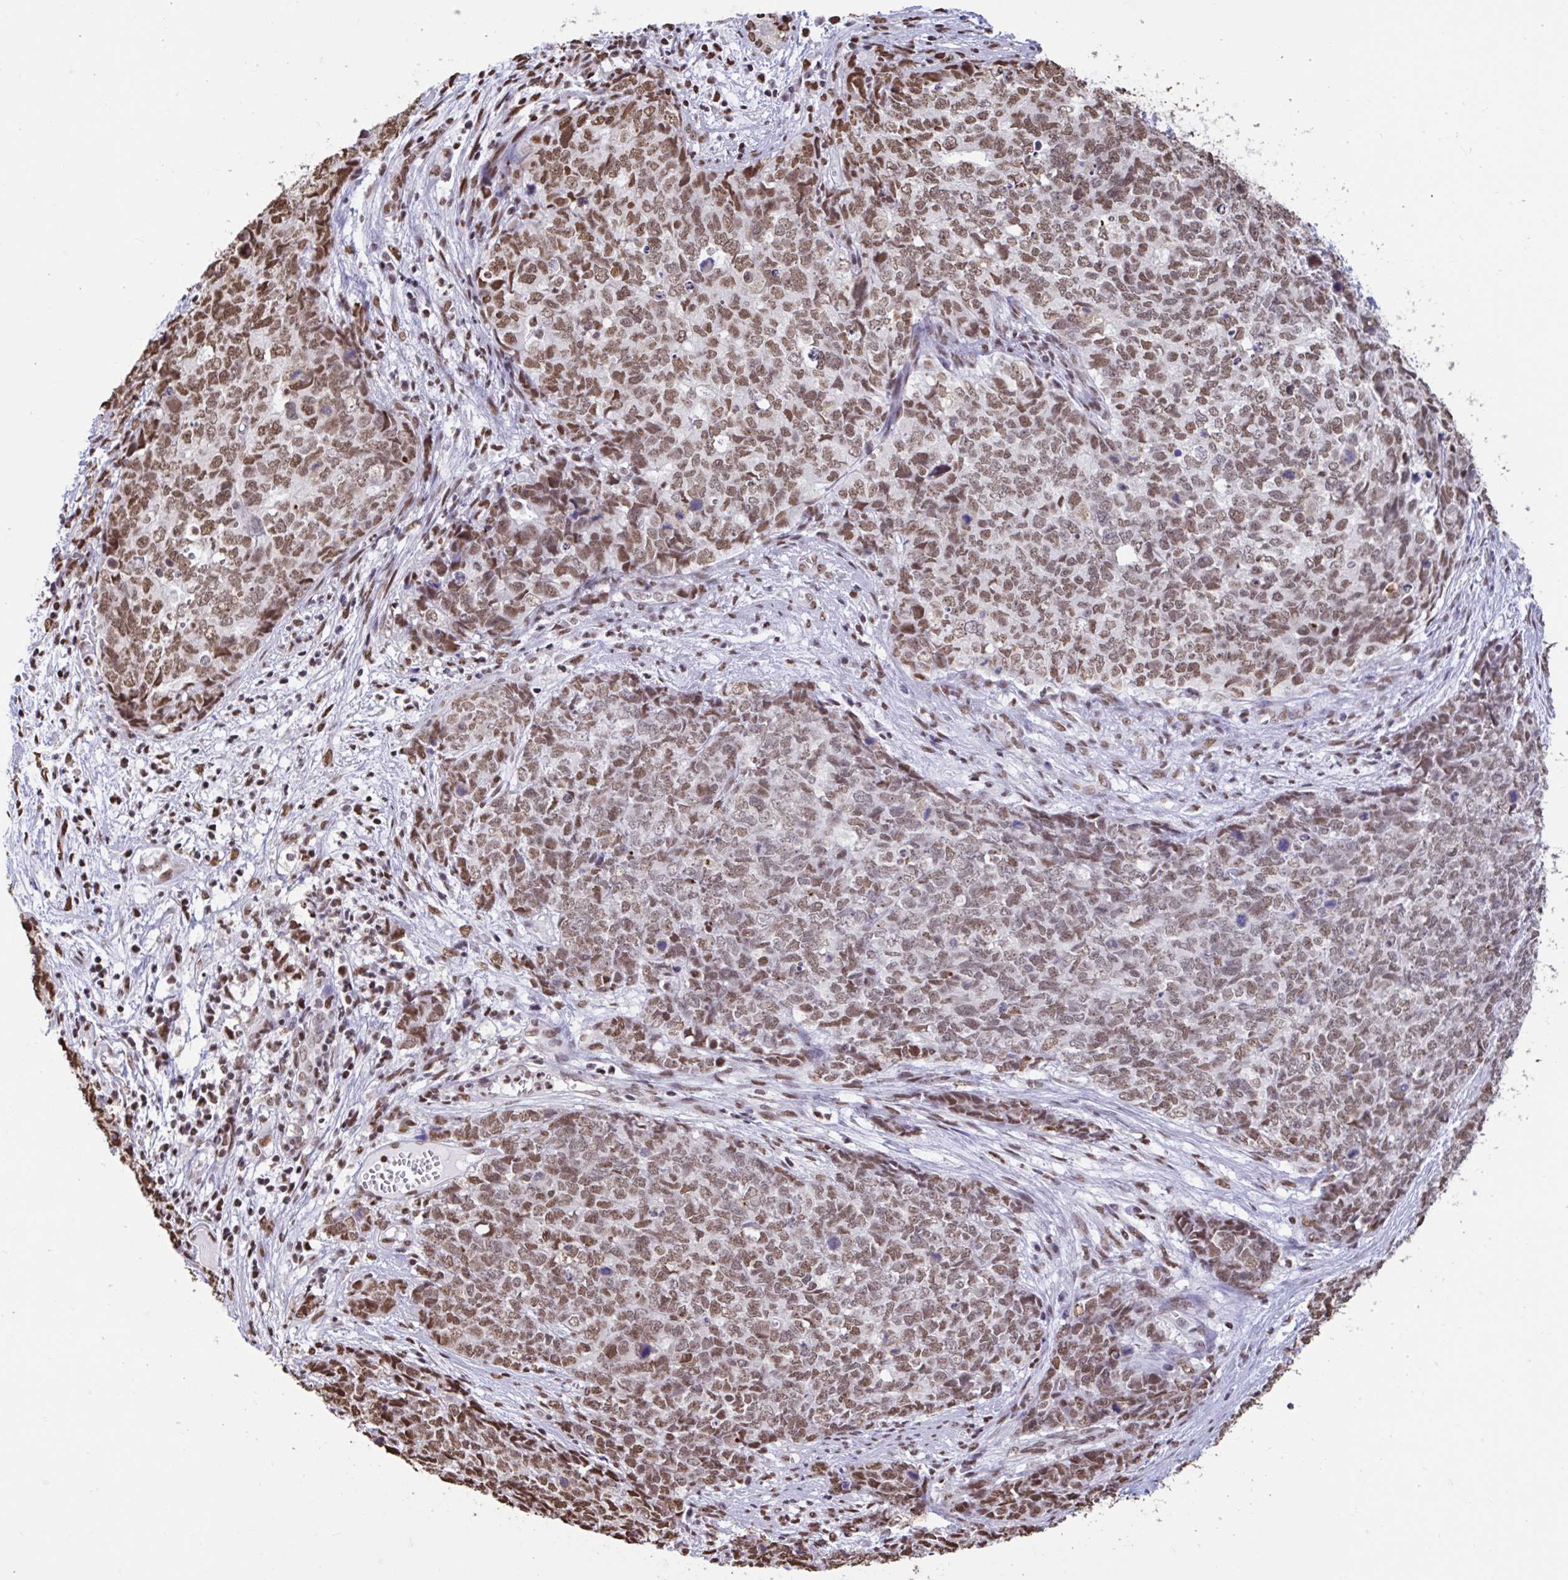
{"staining": {"intensity": "moderate", "quantity": ">75%", "location": "nuclear"}, "tissue": "cervical cancer", "cell_type": "Tumor cells", "image_type": "cancer", "snomed": [{"axis": "morphology", "description": "Adenocarcinoma, NOS"}, {"axis": "topography", "description": "Cervix"}], "caption": "Protein expression by immunohistochemistry shows moderate nuclear positivity in approximately >75% of tumor cells in adenocarcinoma (cervical).", "gene": "HNRNPDL", "patient": {"sex": "female", "age": 63}}